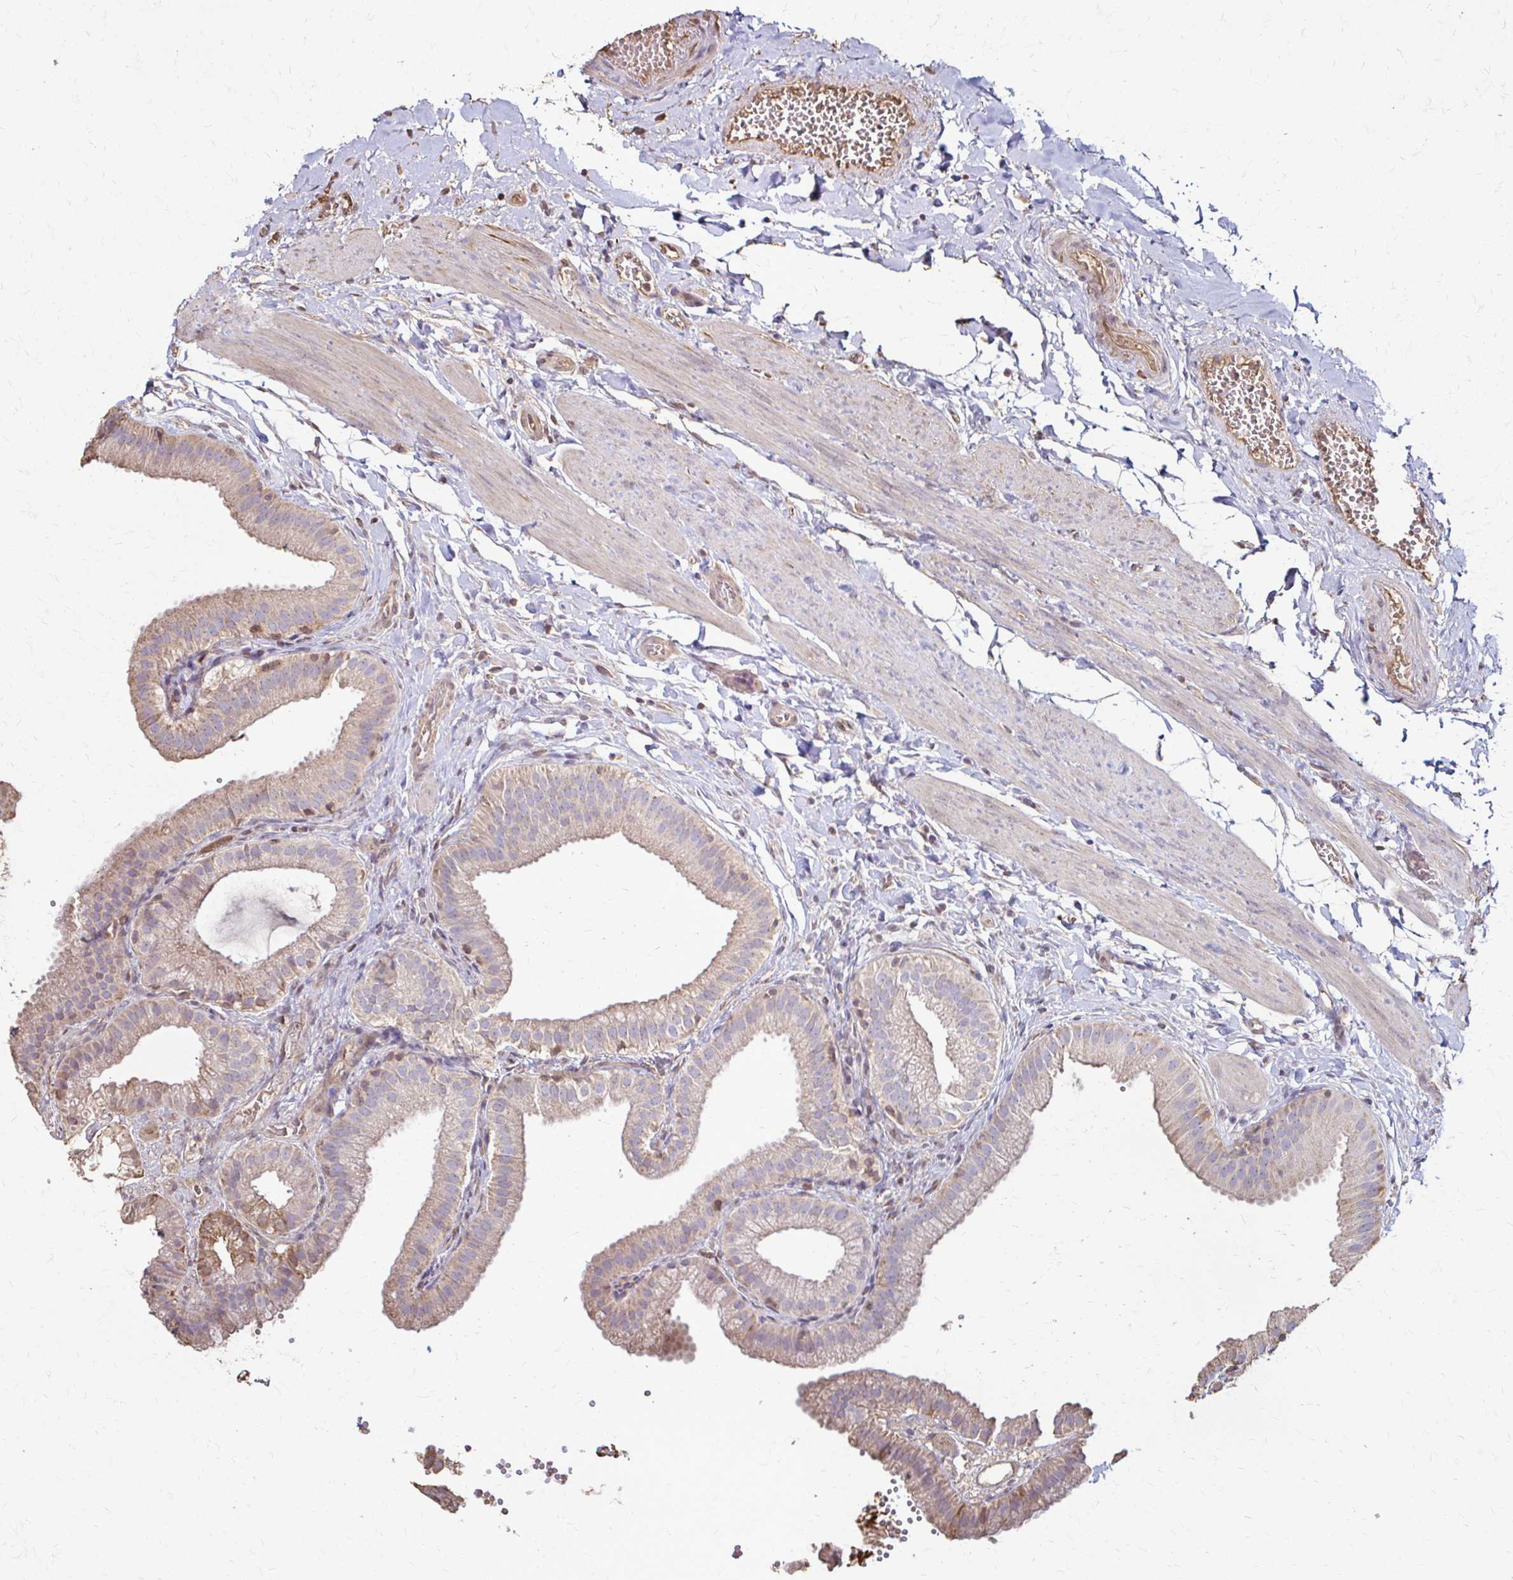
{"staining": {"intensity": "weak", "quantity": ">75%", "location": "cytoplasmic/membranous"}, "tissue": "gallbladder", "cell_type": "Glandular cells", "image_type": "normal", "snomed": [{"axis": "morphology", "description": "Normal tissue, NOS"}, {"axis": "topography", "description": "Gallbladder"}], "caption": "A photomicrograph showing weak cytoplasmic/membranous expression in about >75% of glandular cells in unremarkable gallbladder, as visualized by brown immunohistochemical staining.", "gene": "IL18BP", "patient": {"sex": "female", "age": 63}}